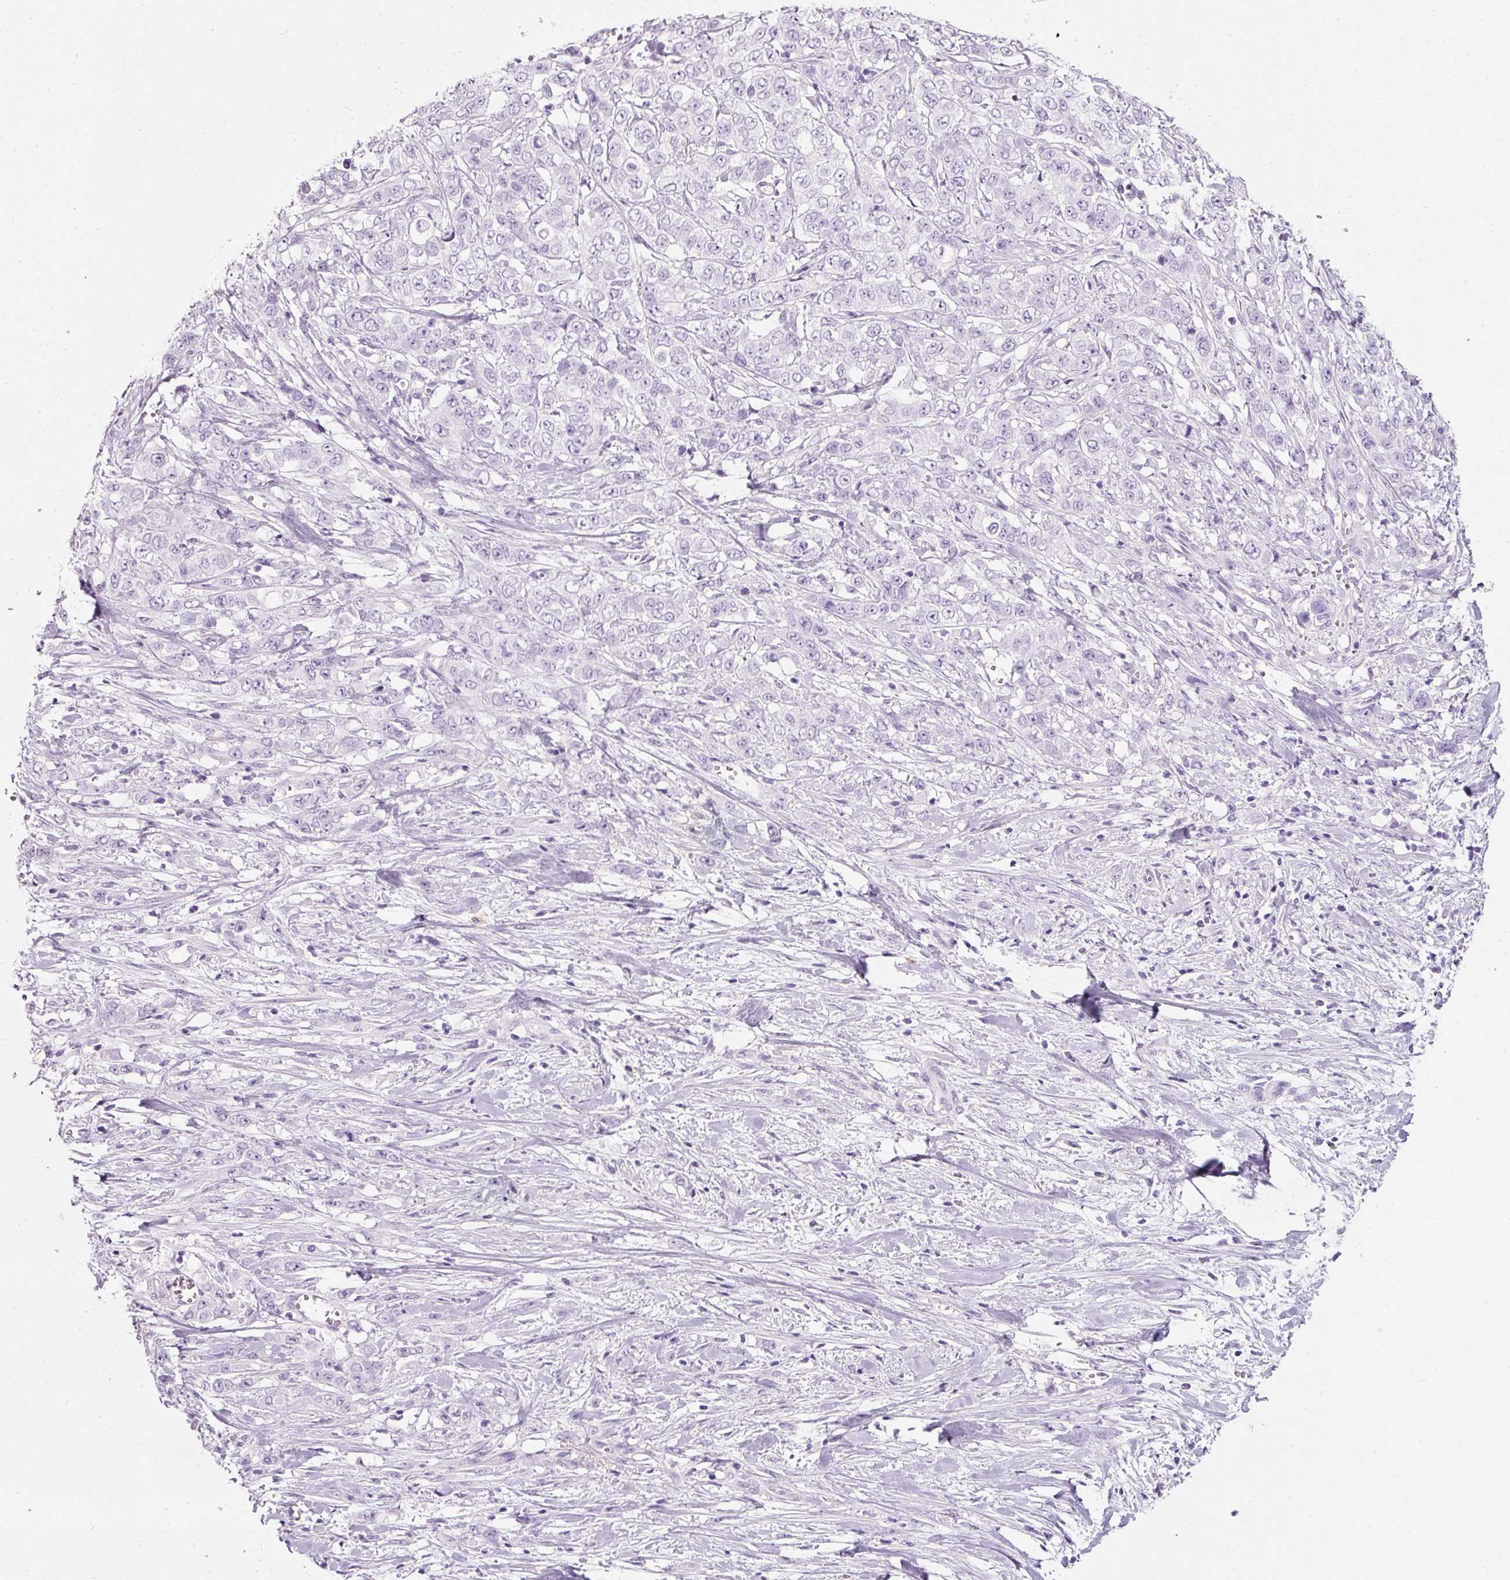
{"staining": {"intensity": "negative", "quantity": "none", "location": "none"}, "tissue": "stomach cancer", "cell_type": "Tumor cells", "image_type": "cancer", "snomed": [{"axis": "morphology", "description": "Adenocarcinoma, NOS"}, {"axis": "topography", "description": "Stomach, upper"}], "caption": "A histopathology image of human stomach adenocarcinoma is negative for staining in tumor cells.", "gene": "DNM1", "patient": {"sex": "male", "age": 62}}